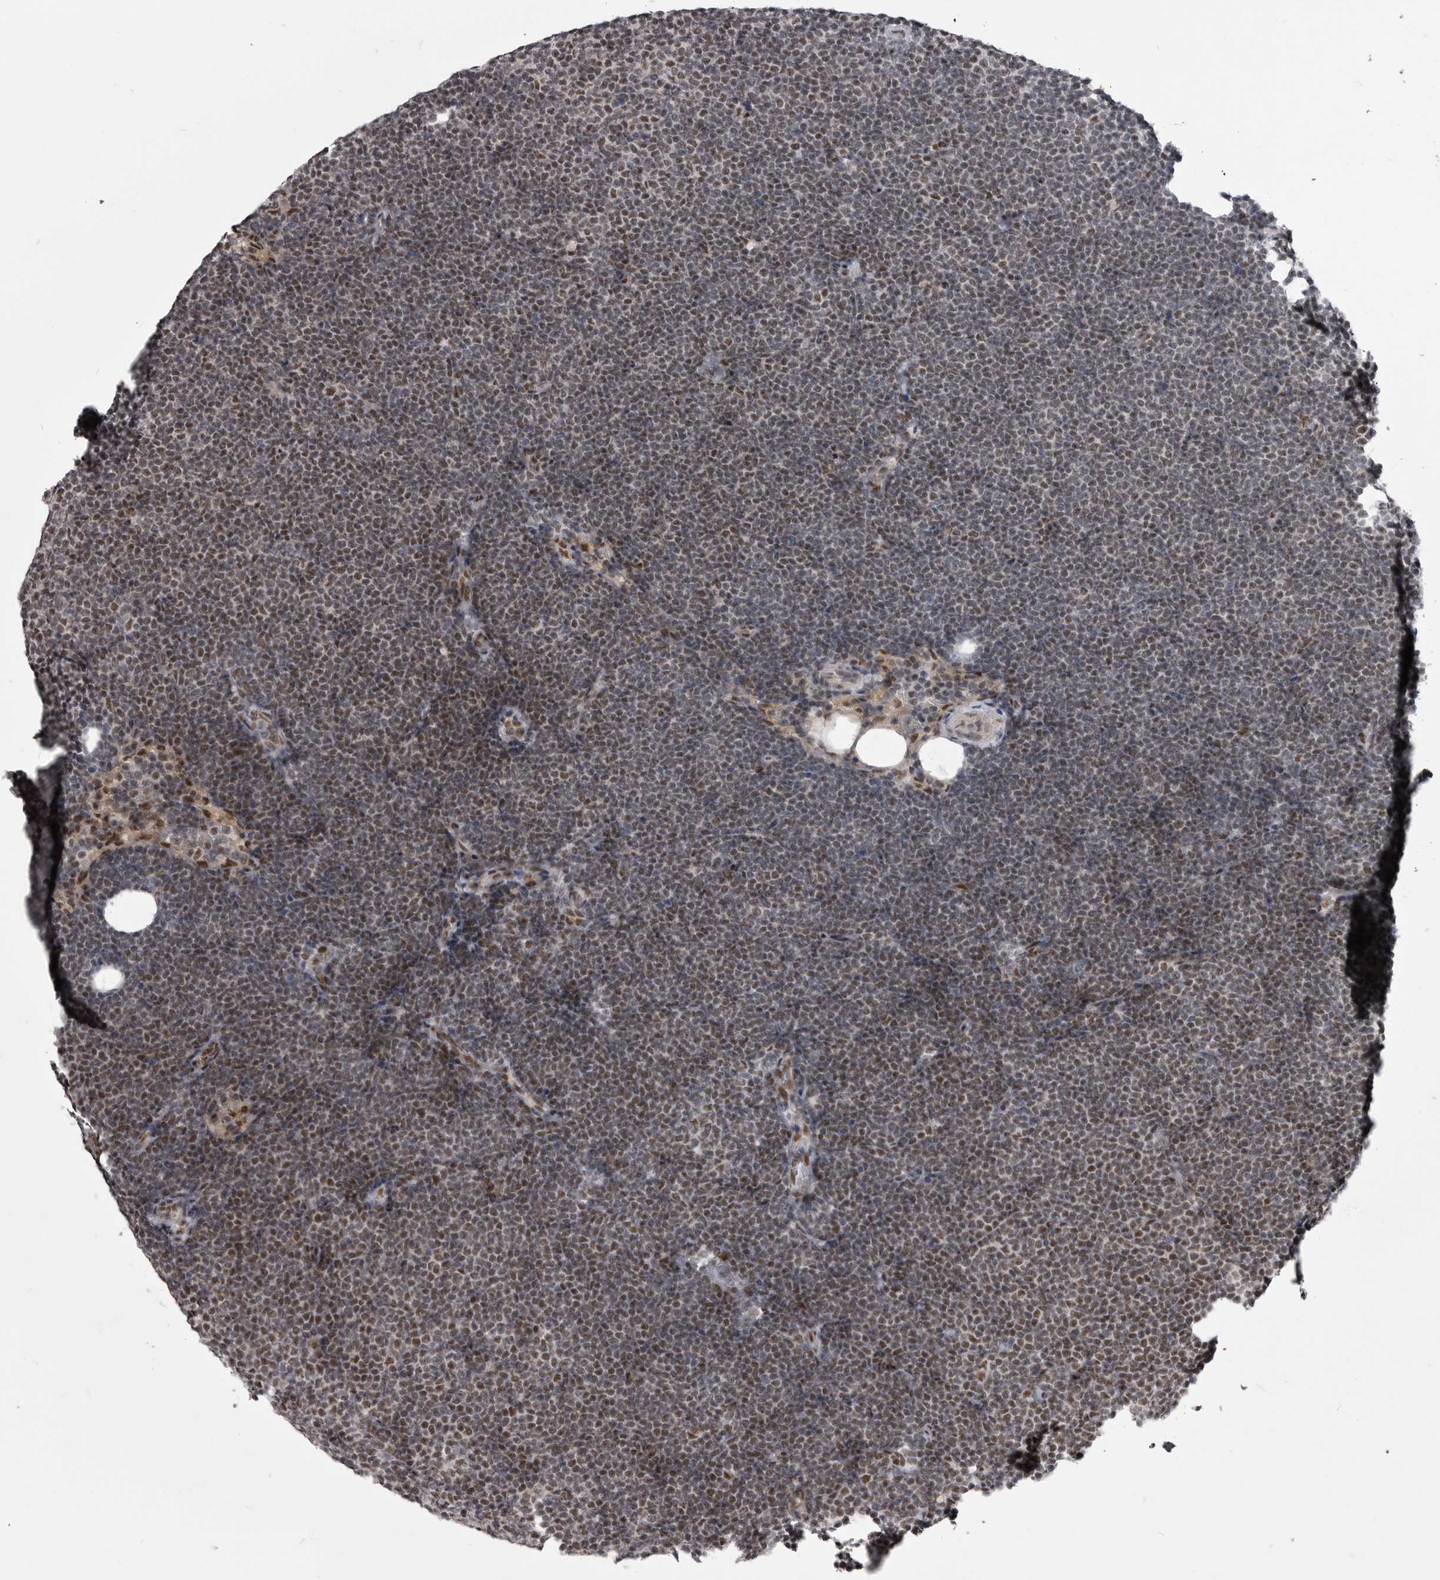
{"staining": {"intensity": "moderate", "quantity": "25%-75%", "location": "nuclear"}, "tissue": "lymphoma", "cell_type": "Tumor cells", "image_type": "cancer", "snomed": [{"axis": "morphology", "description": "Malignant lymphoma, non-Hodgkin's type, Low grade"}, {"axis": "topography", "description": "Lymph node"}], "caption": "The image displays staining of lymphoma, revealing moderate nuclear protein expression (brown color) within tumor cells. Using DAB (3,3'-diaminobenzidine) (brown) and hematoxylin (blue) stains, captured at high magnification using brightfield microscopy.", "gene": "MEPCE", "patient": {"sex": "female", "age": 53}}